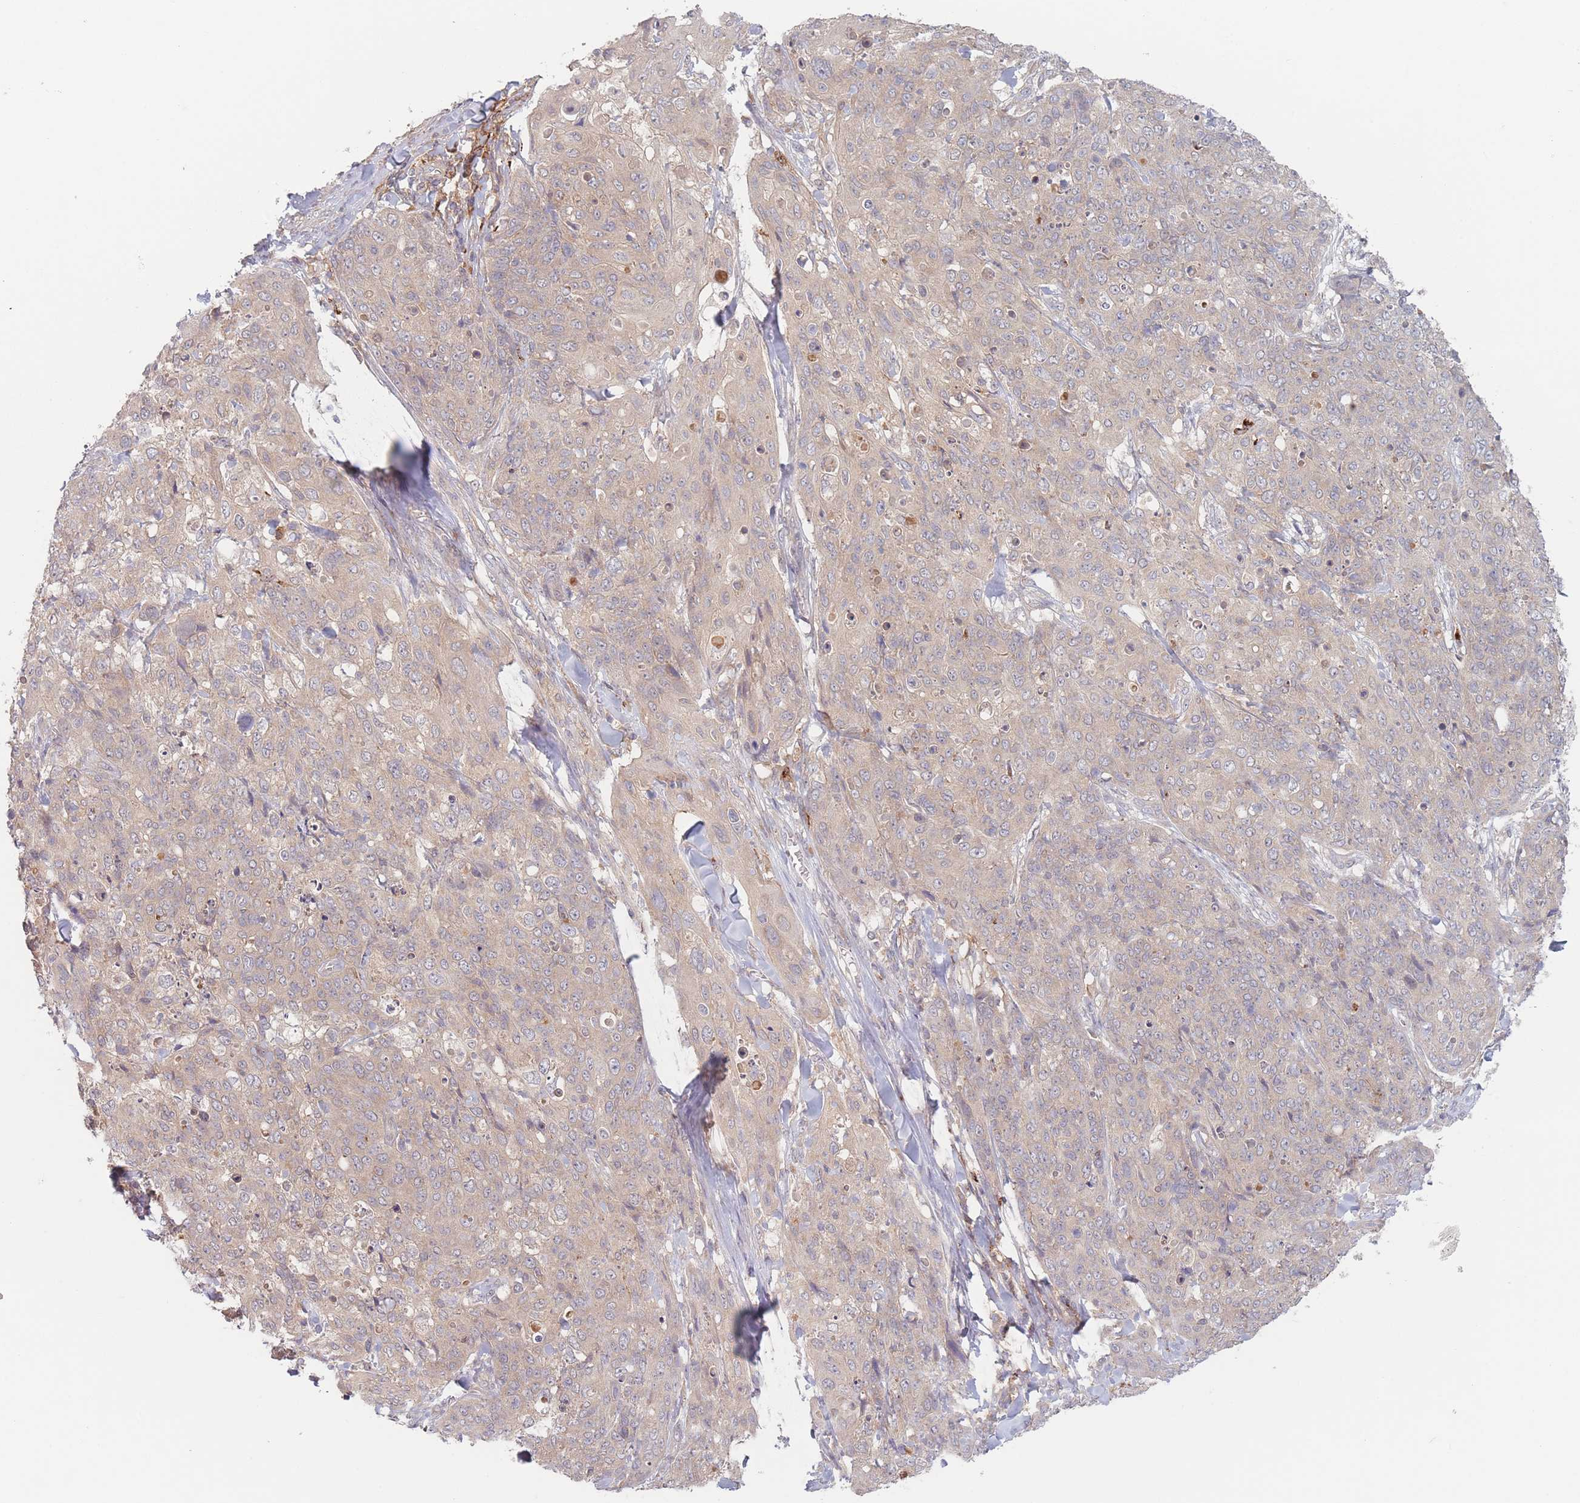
{"staining": {"intensity": "weak", "quantity": "25%-75%", "location": "cytoplasmic/membranous"}, "tissue": "skin cancer", "cell_type": "Tumor cells", "image_type": "cancer", "snomed": [{"axis": "morphology", "description": "Squamous cell carcinoma, NOS"}, {"axis": "topography", "description": "Skin"}, {"axis": "topography", "description": "Vulva"}], "caption": "Weak cytoplasmic/membranous positivity is present in approximately 25%-75% of tumor cells in skin cancer.", "gene": "PPM1A", "patient": {"sex": "female", "age": 85}}